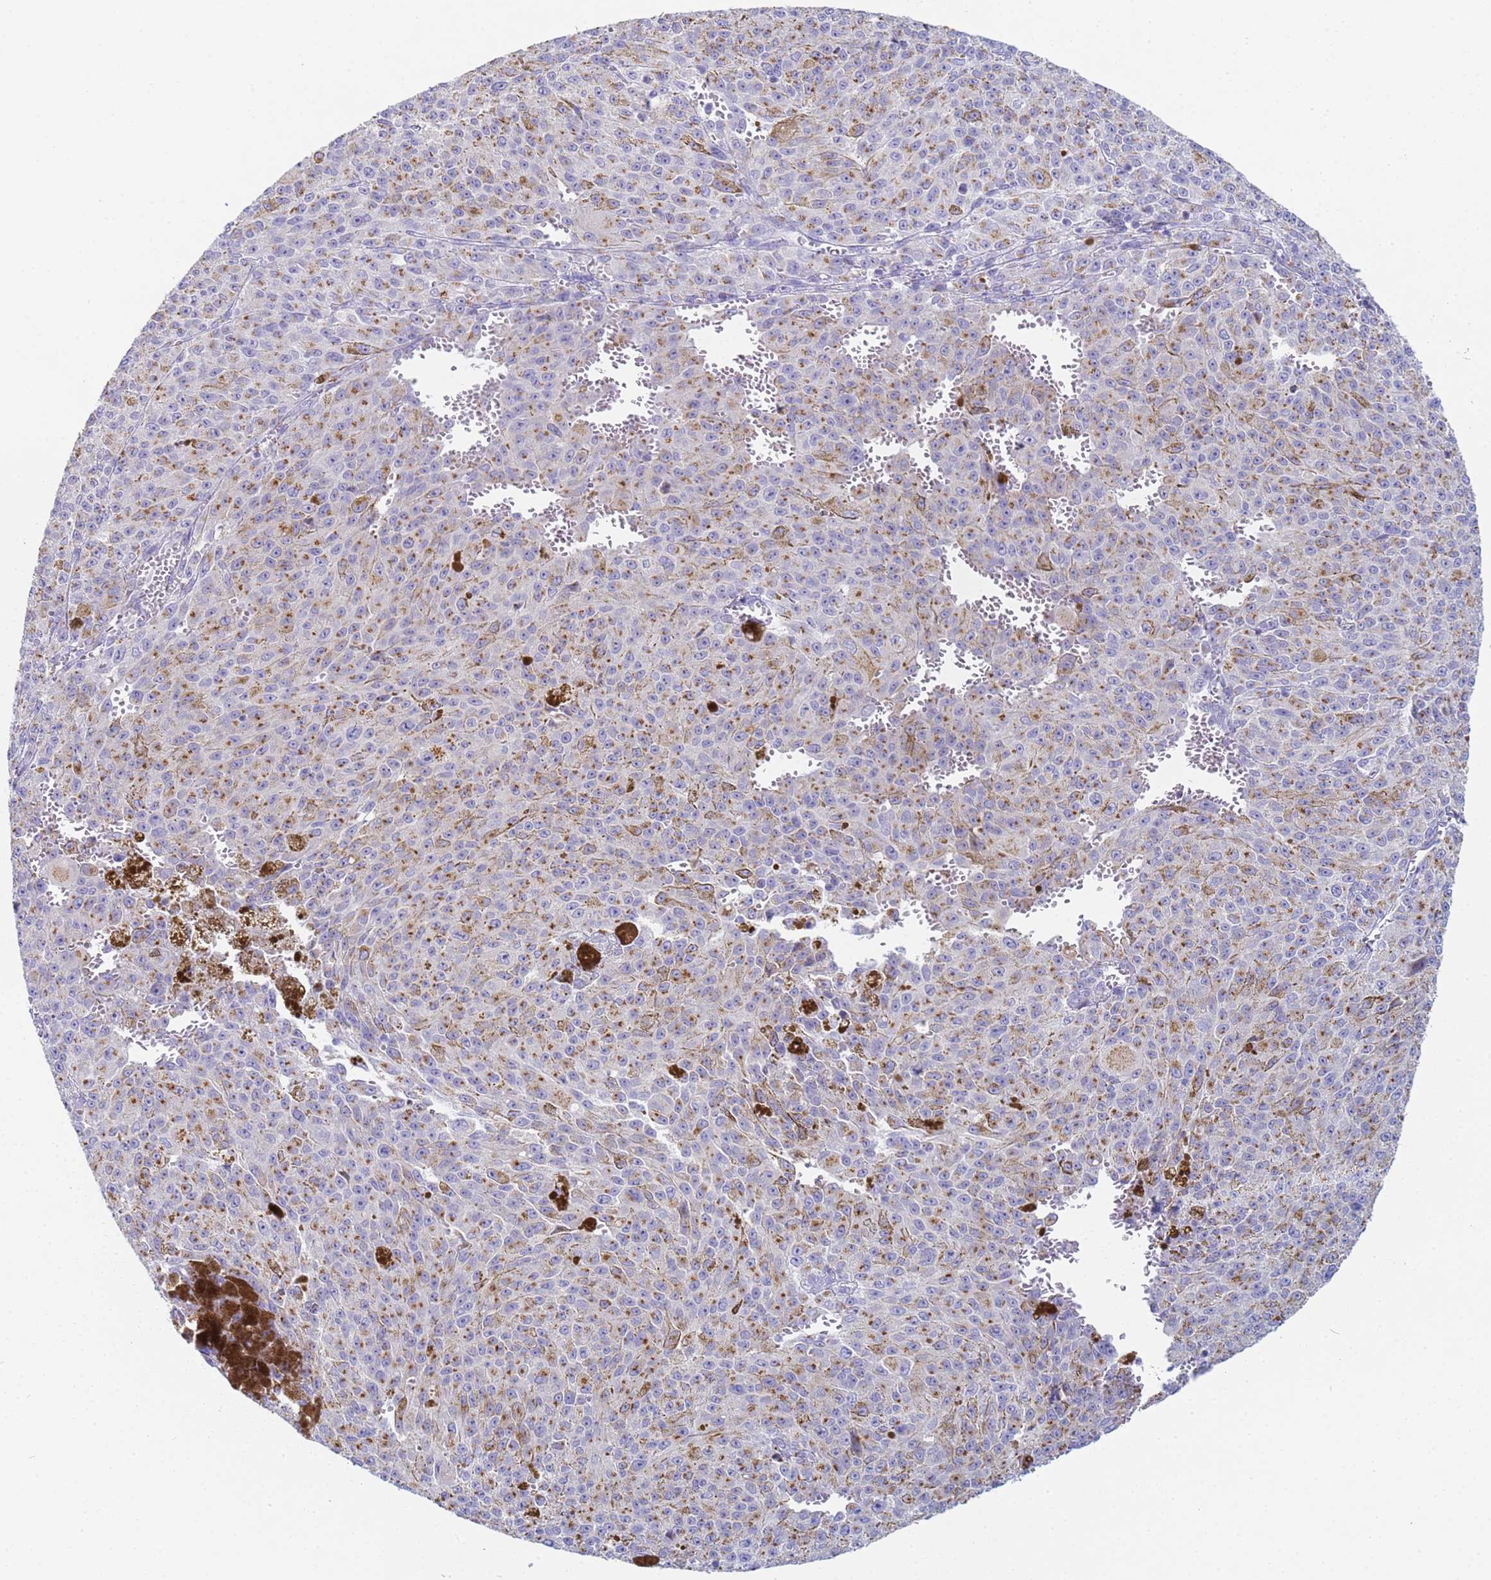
{"staining": {"intensity": "moderate", "quantity": ">75%", "location": "cytoplasmic/membranous"}, "tissue": "melanoma", "cell_type": "Tumor cells", "image_type": "cancer", "snomed": [{"axis": "morphology", "description": "Malignant melanoma, NOS"}, {"axis": "topography", "description": "Skin"}], "caption": "Tumor cells demonstrate moderate cytoplasmic/membranous positivity in about >75% of cells in malignant melanoma.", "gene": "CR1", "patient": {"sex": "female", "age": 52}}